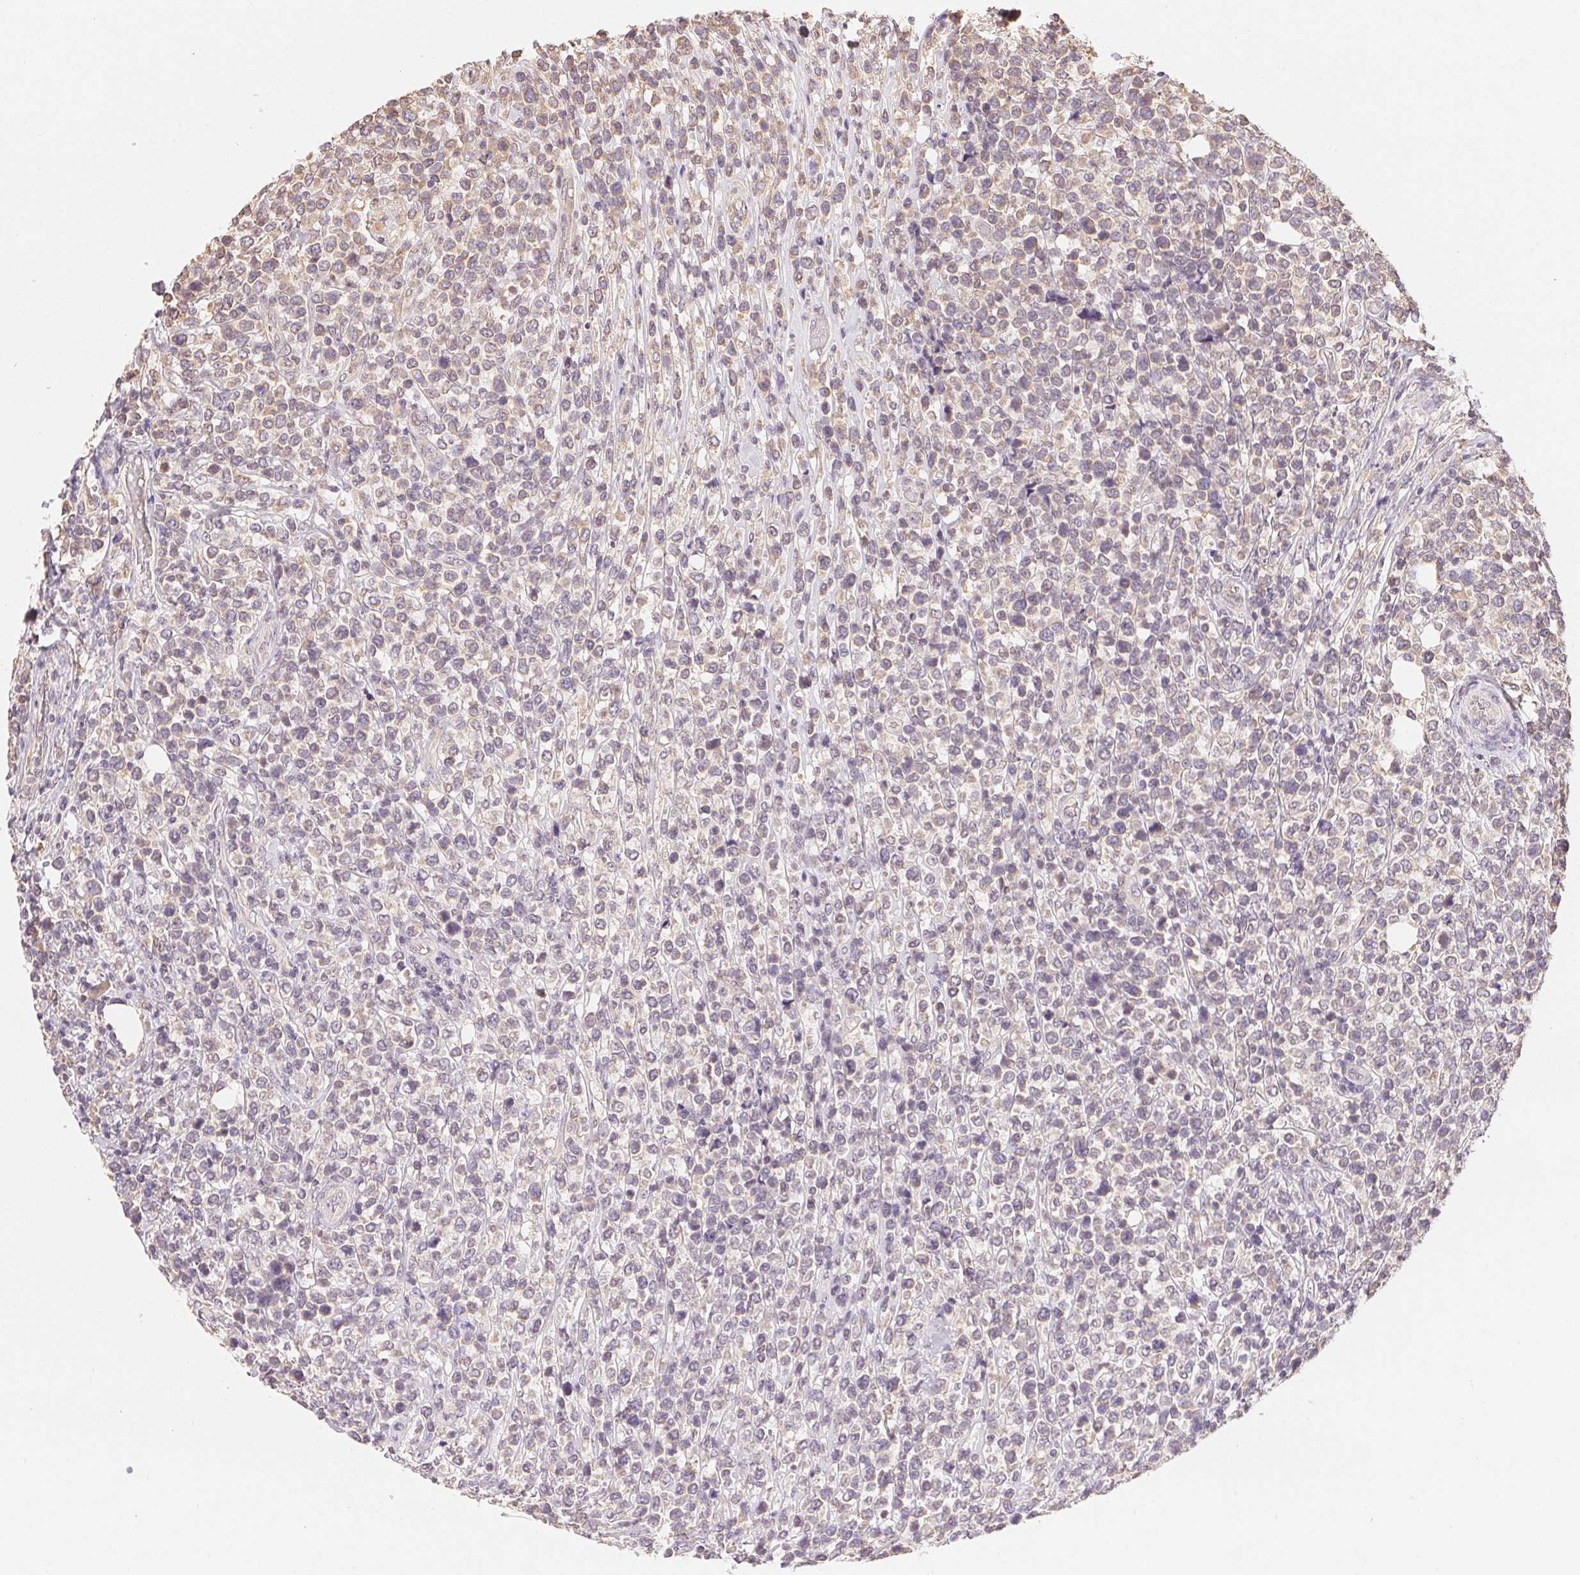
{"staining": {"intensity": "negative", "quantity": "none", "location": "none"}, "tissue": "lymphoma", "cell_type": "Tumor cells", "image_type": "cancer", "snomed": [{"axis": "morphology", "description": "Malignant lymphoma, non-Hodgkin's type, High grade"}, {"axis": "topography", "description": "Soft tissue"}], "caption": "IHC photomicrograph of neoplastic tissue: lymphoma stained with DAB demonstrates no significant protein staining in tumor cells.", "gene": "SEZ6L2", "patient": {"sex": "female", "age": 56}}